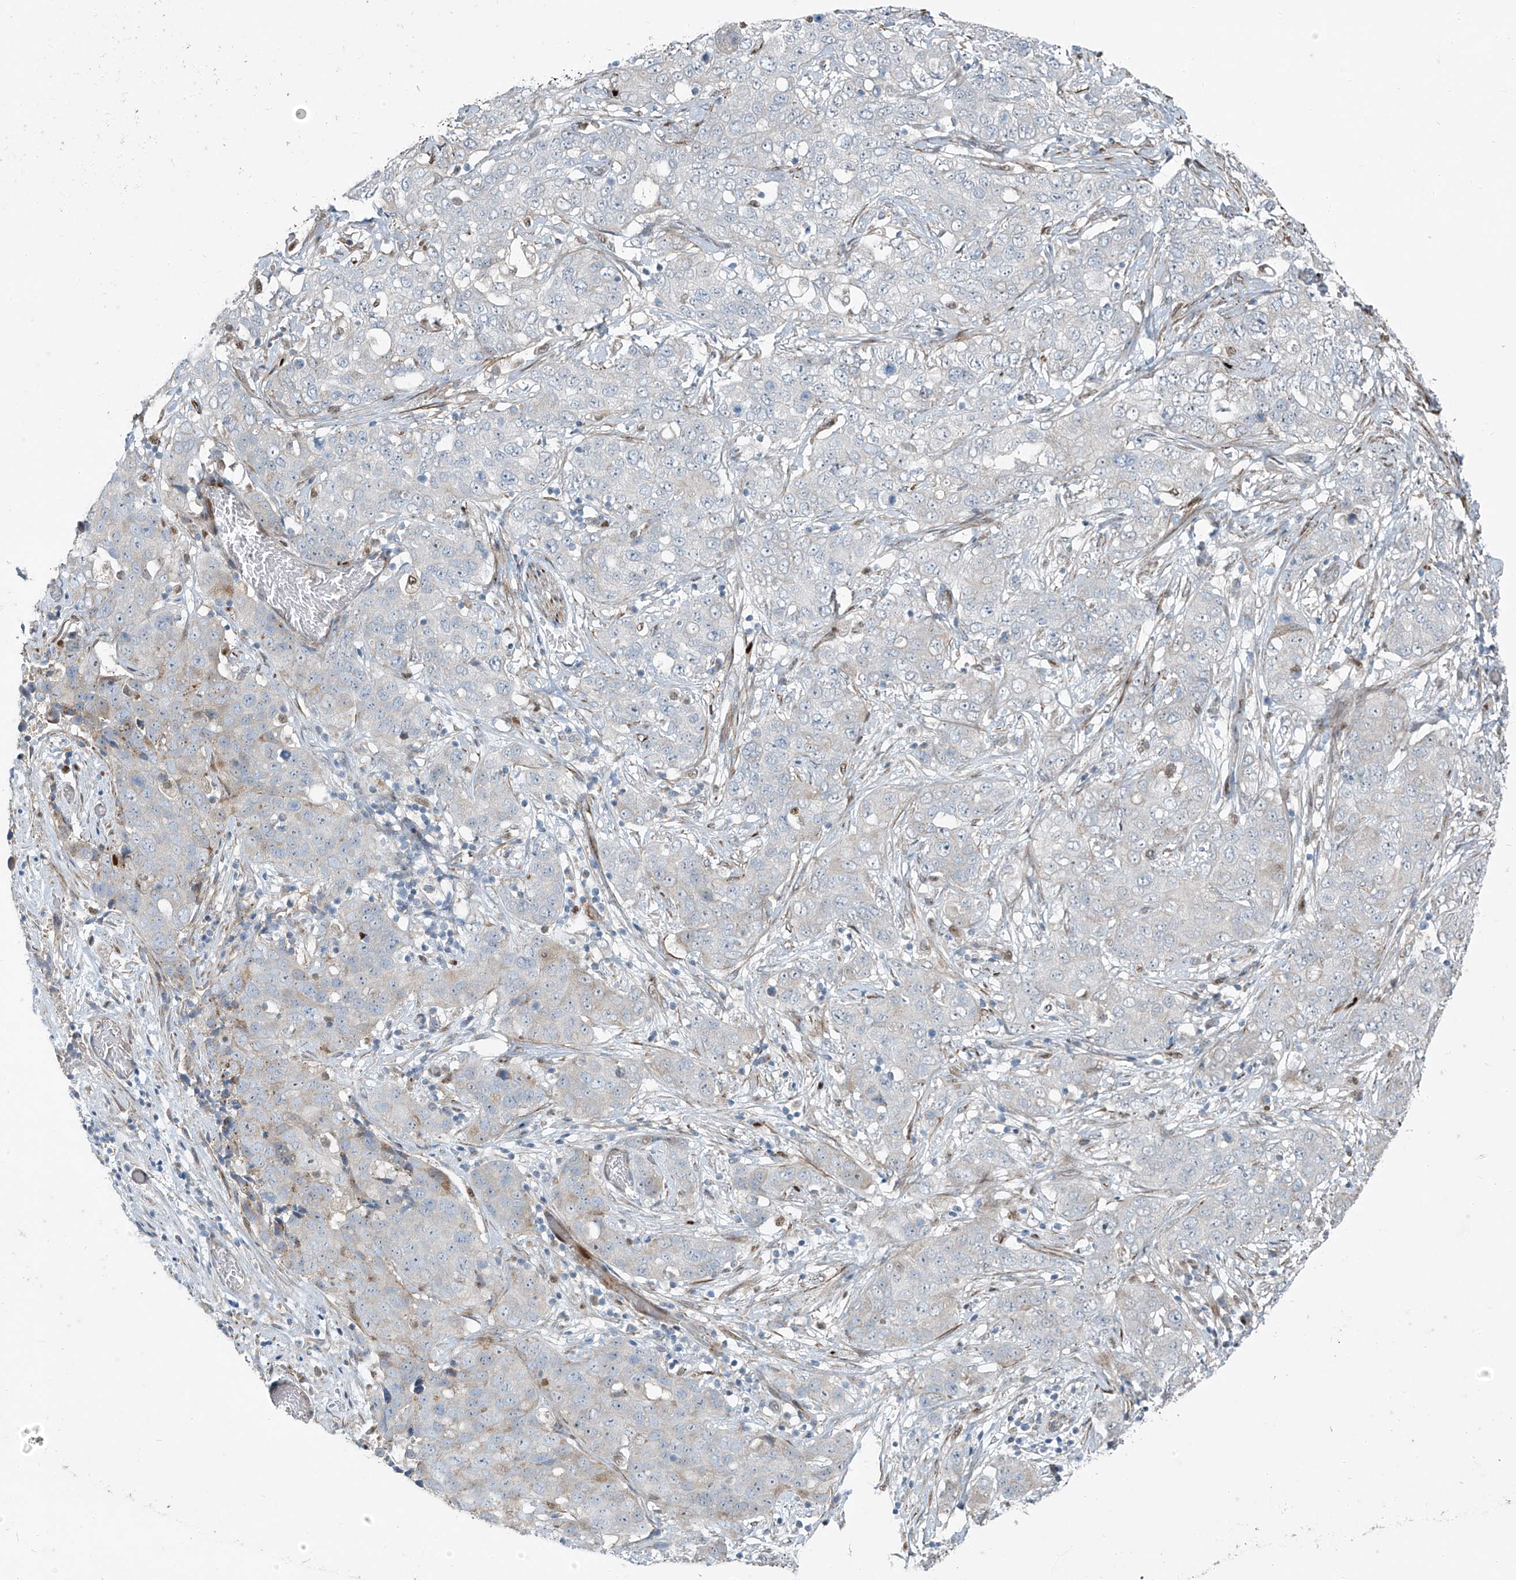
{"staining": {"intensity": "negative", "quantity": "none", "location": "none"}, "tissue": "stomach cancer", "cell_type": "Tumor cells", "image_type": "cancer", "snomed": [{"axis": "morphology", "description": "Normal tissue, NOS"}, {"axis": "morphology", "description": "Adenocarcinoma, NOS"}, {"axis": "topography", "description": "Lymph node"}, {"axis": "topography", "description": "Stomach"}], "caption": "Stomach adenocarcinoma stained for a protein using IHC reveals no staining tumor cells.", "gene": "PPCS", "patient": {"sex": "male", "age": 48}}